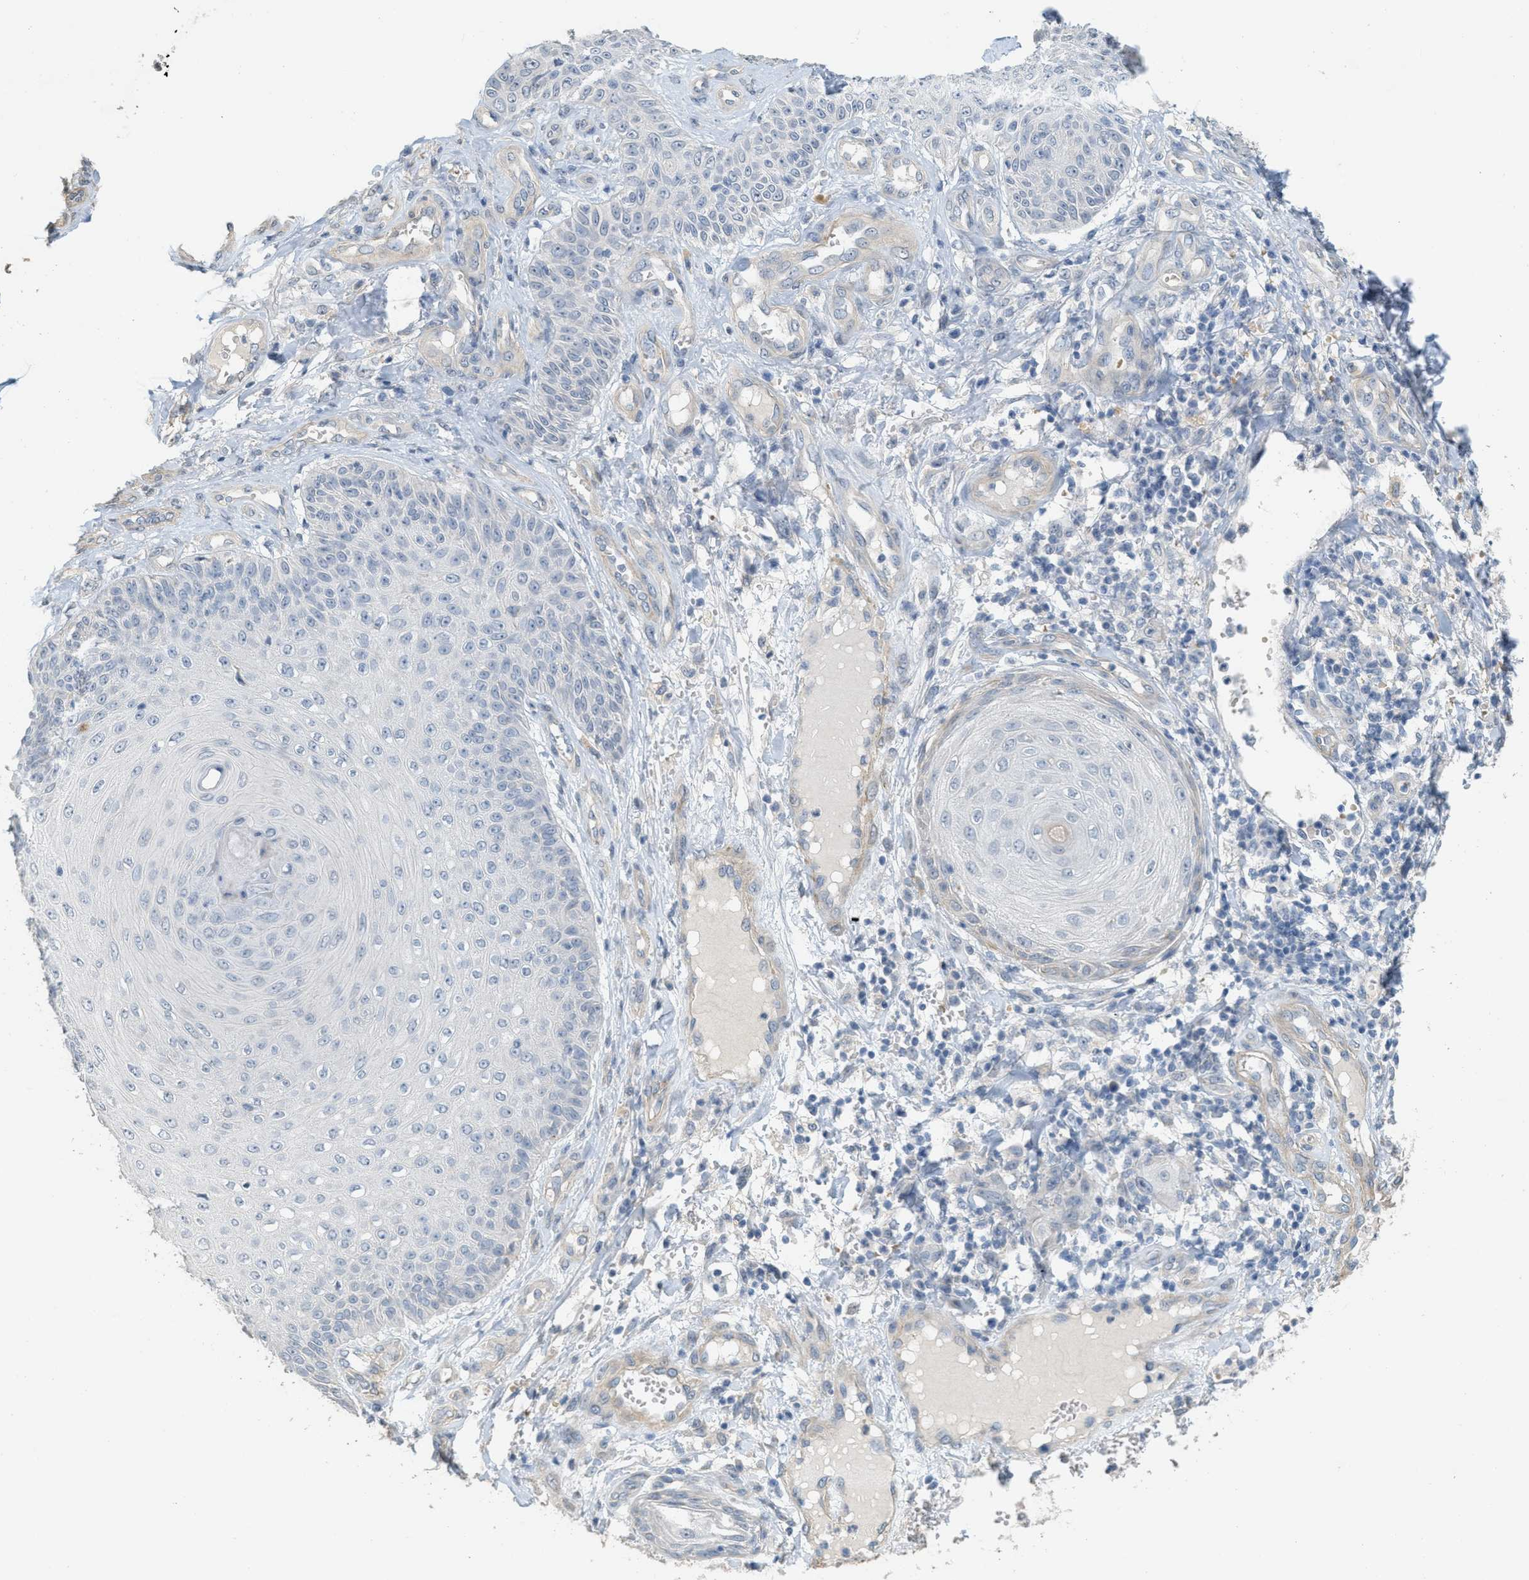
{"staining": {"intensity": "negative", "quantity": "none", "location": "none"}, "tissue": "skin cancer", "cell_type": "Tumor cells", "image_type": "cancer", "snomed": [{"axis": "morphology", "description": "Squamous cell carcinoma, NOS"}, {"axis": "topography", "description": "Skin"}], "caption": "Photomicrograph shows no protein positivity in tumor cells of skin squamous cell carcinoma tissue.", "gene": "MRS2", "patient": {"sex": "male", "age": 74}}